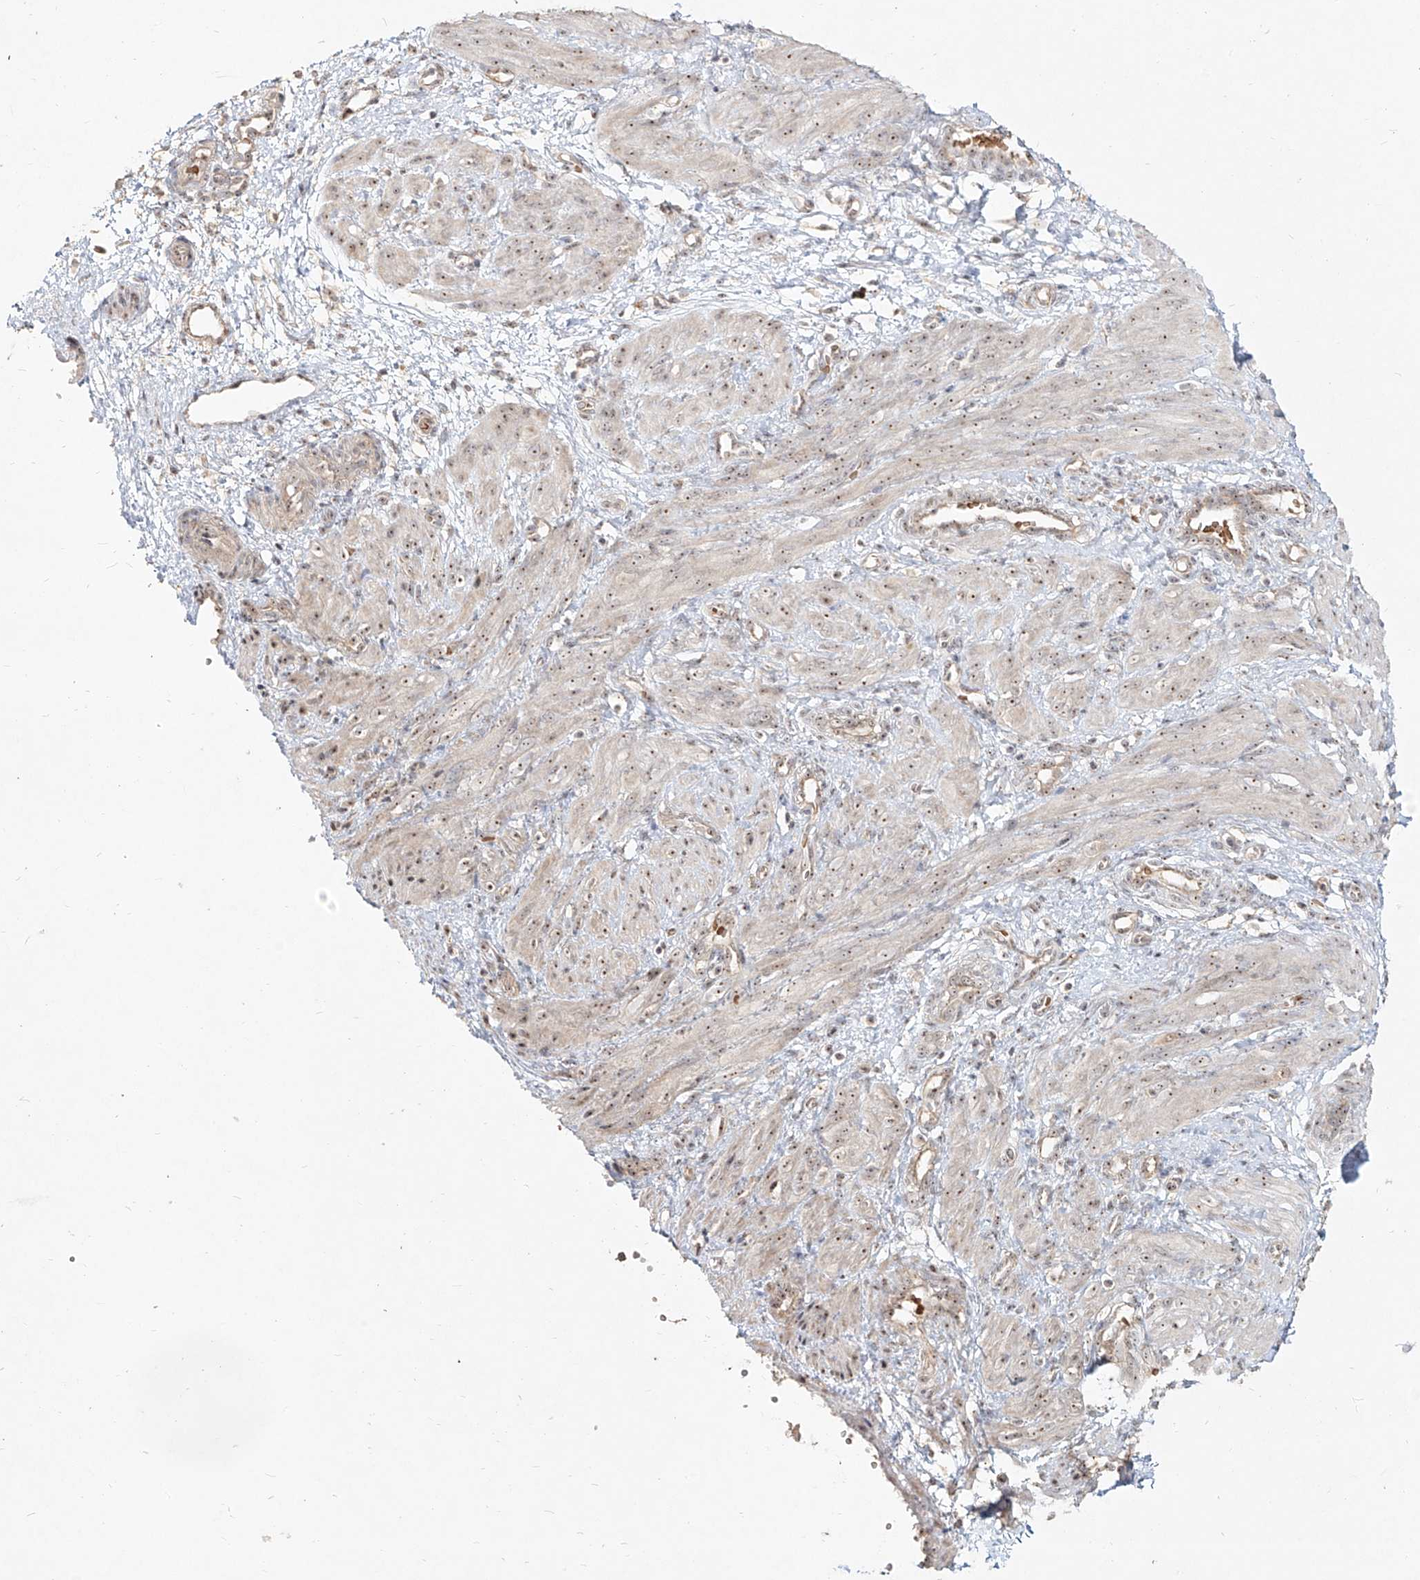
{"staining": {"intensity": "weak", "quantity": ">75%", "location": "cytoplasmic/membranous,nuclear"}, "tissue": "smooth muscle", "cell_type": "Smooth muscle cells", "image_type": "normal", "snomed": [{"axis": "morphology", "description": "Normal tissue, NOS"}, {"axis": "topography", "description": "Endometrium"}], "caption": "Immunohistochemical staining of benign human smooth muscle demonstrates weak cytoplasmic/membranous,nuclear protein staining in about >75% of smooth muscle cells. The staining was performed using DAB to visualize the protein expression in brown, while the nuclei were stained in blue with hematoxylin (Magnification: 20x).", "gene": "BYSL", "patient": {"sex": "female", "age": 33}}